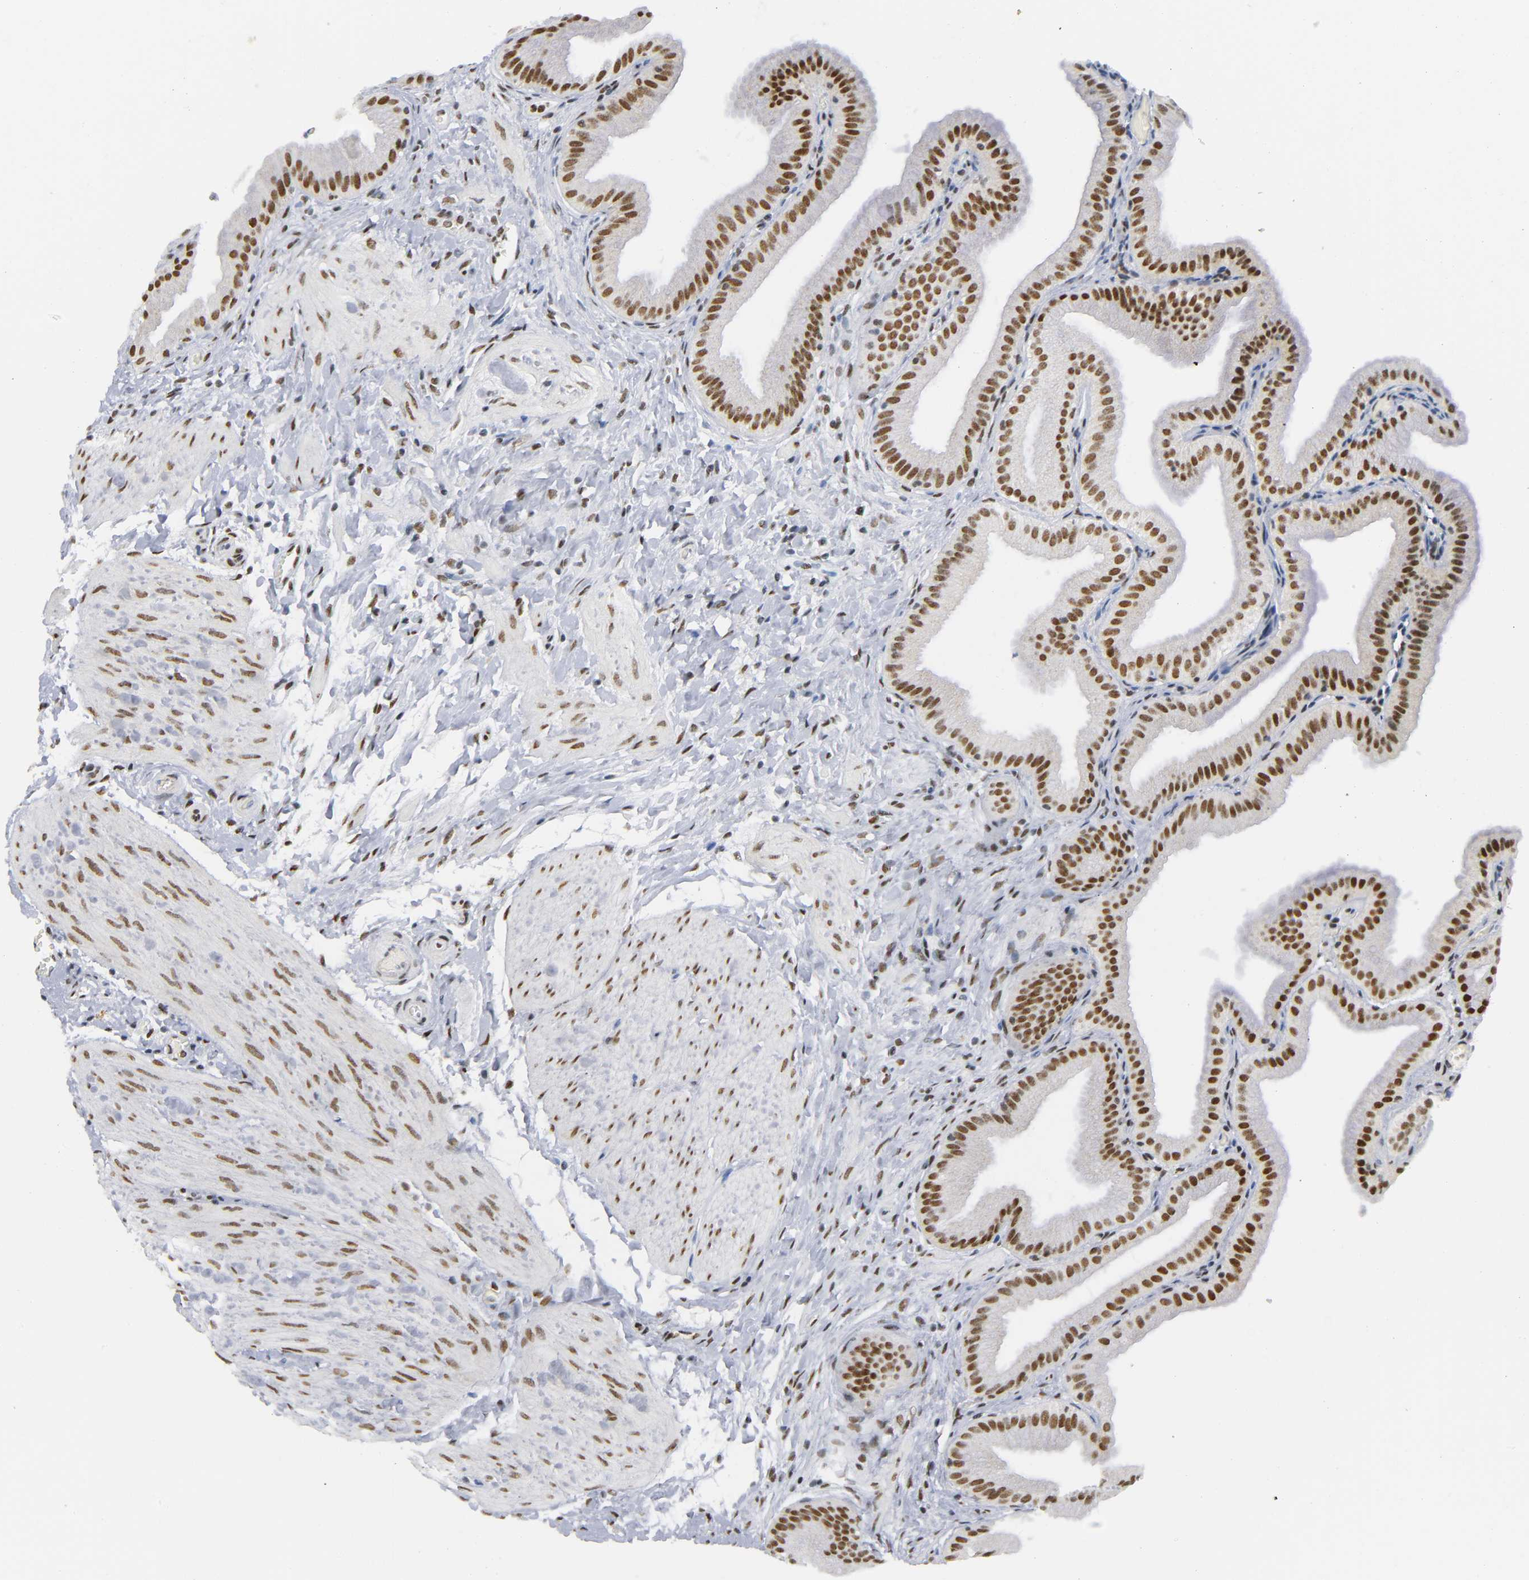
{"staining": {"intensity": "strong", "quantity": ">75%", "location": "nuclear"}, "tissue": "gallbladder", "cell_type": "Glandular cells", "image_type": "normal", "snomed": [{"axis": "morphology", "description": "Normal tissue, NOS"}, {"axis": "topography", "description": "Gallbladder"}], "caption": "This is an image of immunohistochemistry staining of unremarkable gallbladder, which shows strong expression in the nuclear of glandular cells.", "gene": "CREBBP", "patient": {"sex": "female", "age": 63}}